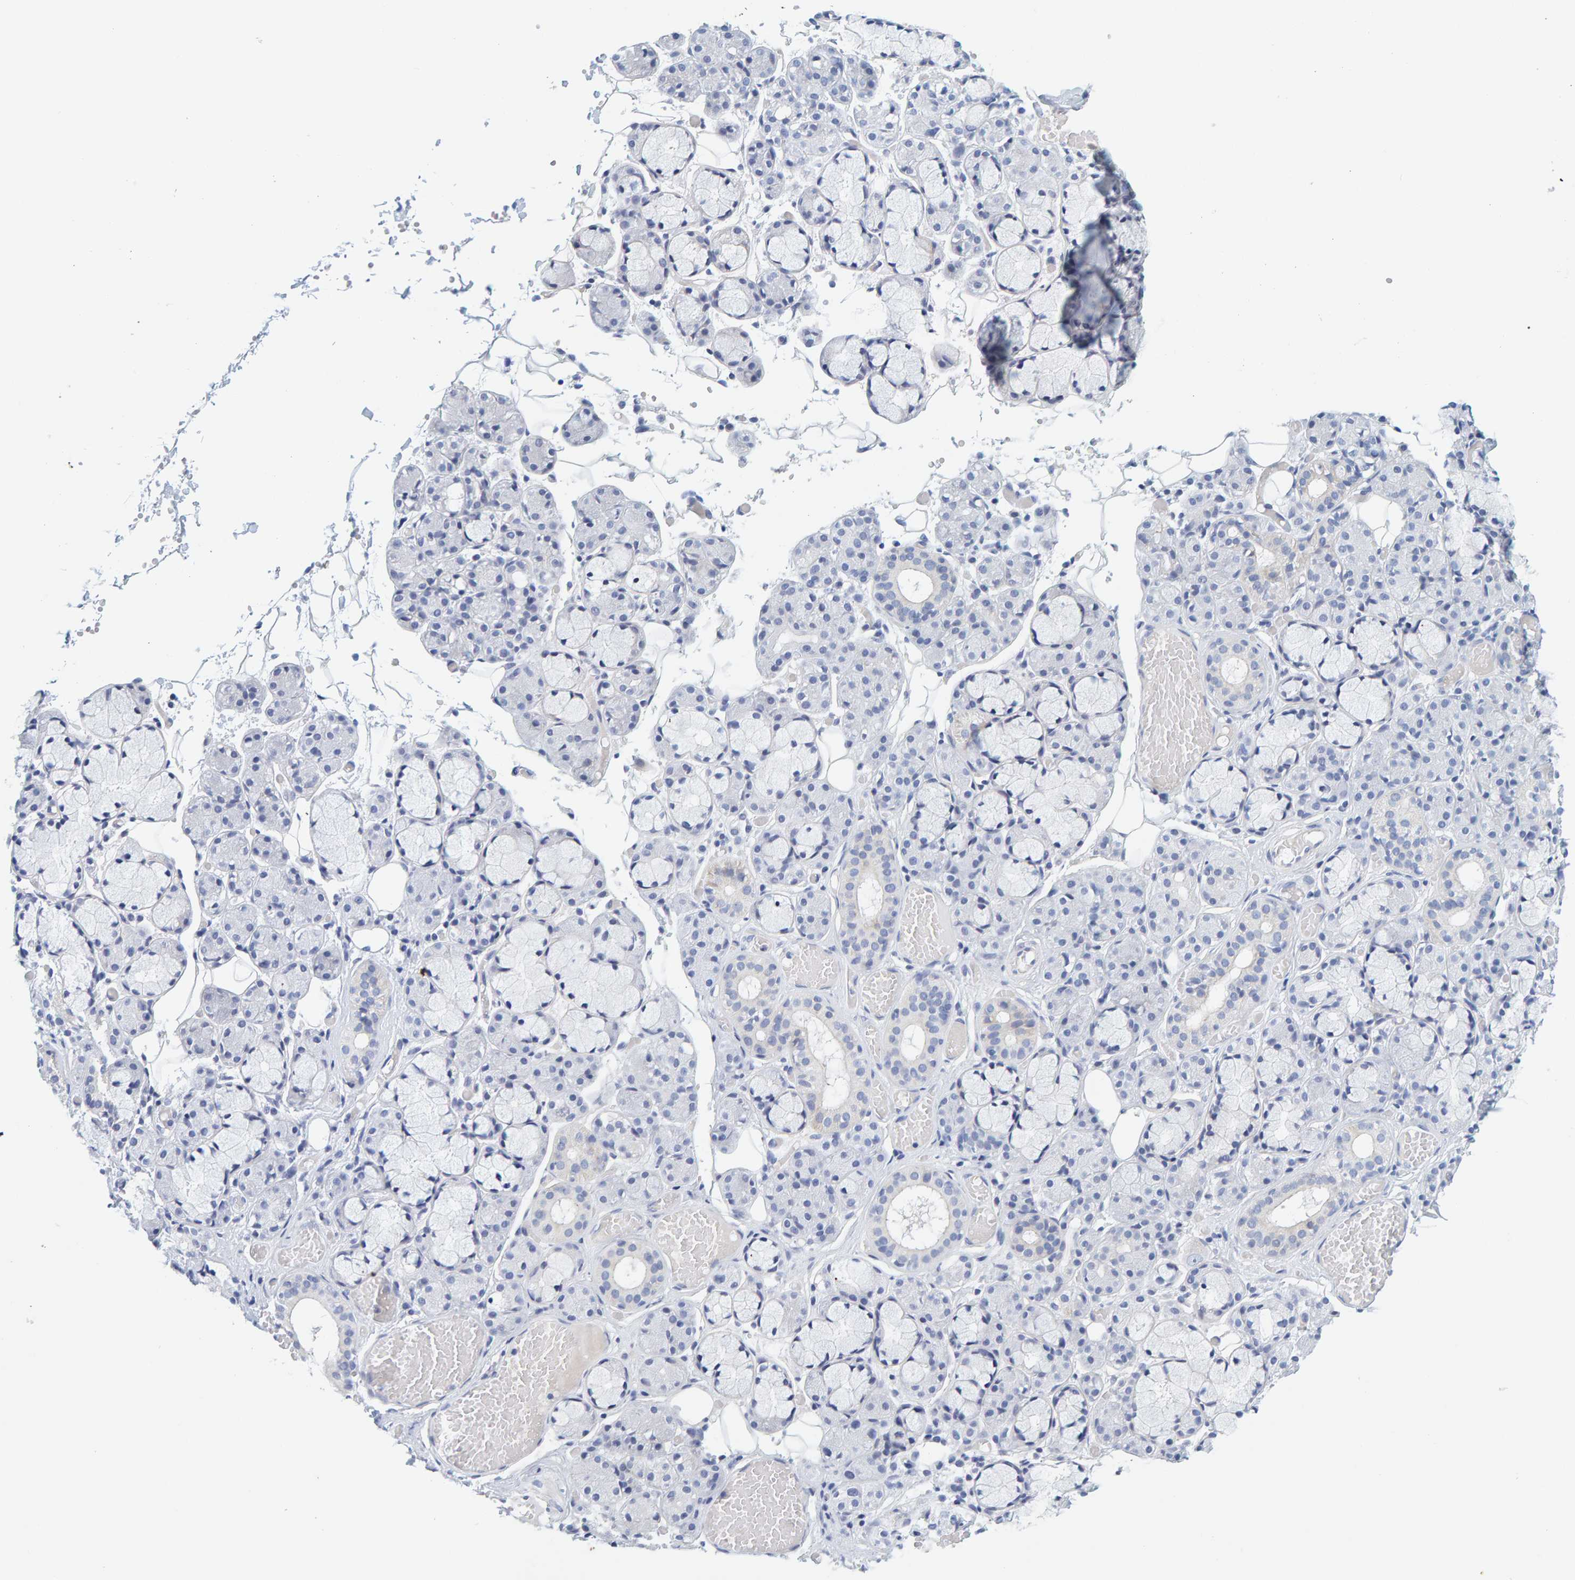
{"staining": {"intensity": "negative", "quantity": "none", "location": "none"}, "tissue": "salivary gland", "cell_type": "Glandular cells", "image_type": "normal", "snomed": [{"axis": "morphology", "description": "Normal tissue, NOS"}, {"axis": "topography", "description": "Salivary gland"}], "caption": "The immunohistochemistry (IHC) histopathology image has no significant staining in glandular cells of salivary gland. (Brightfield microscopy of DAB immunohistochemistry (IHC) at high magnification).", "gene": "MOG", "patient": {"sex": "male", "age": 63}}